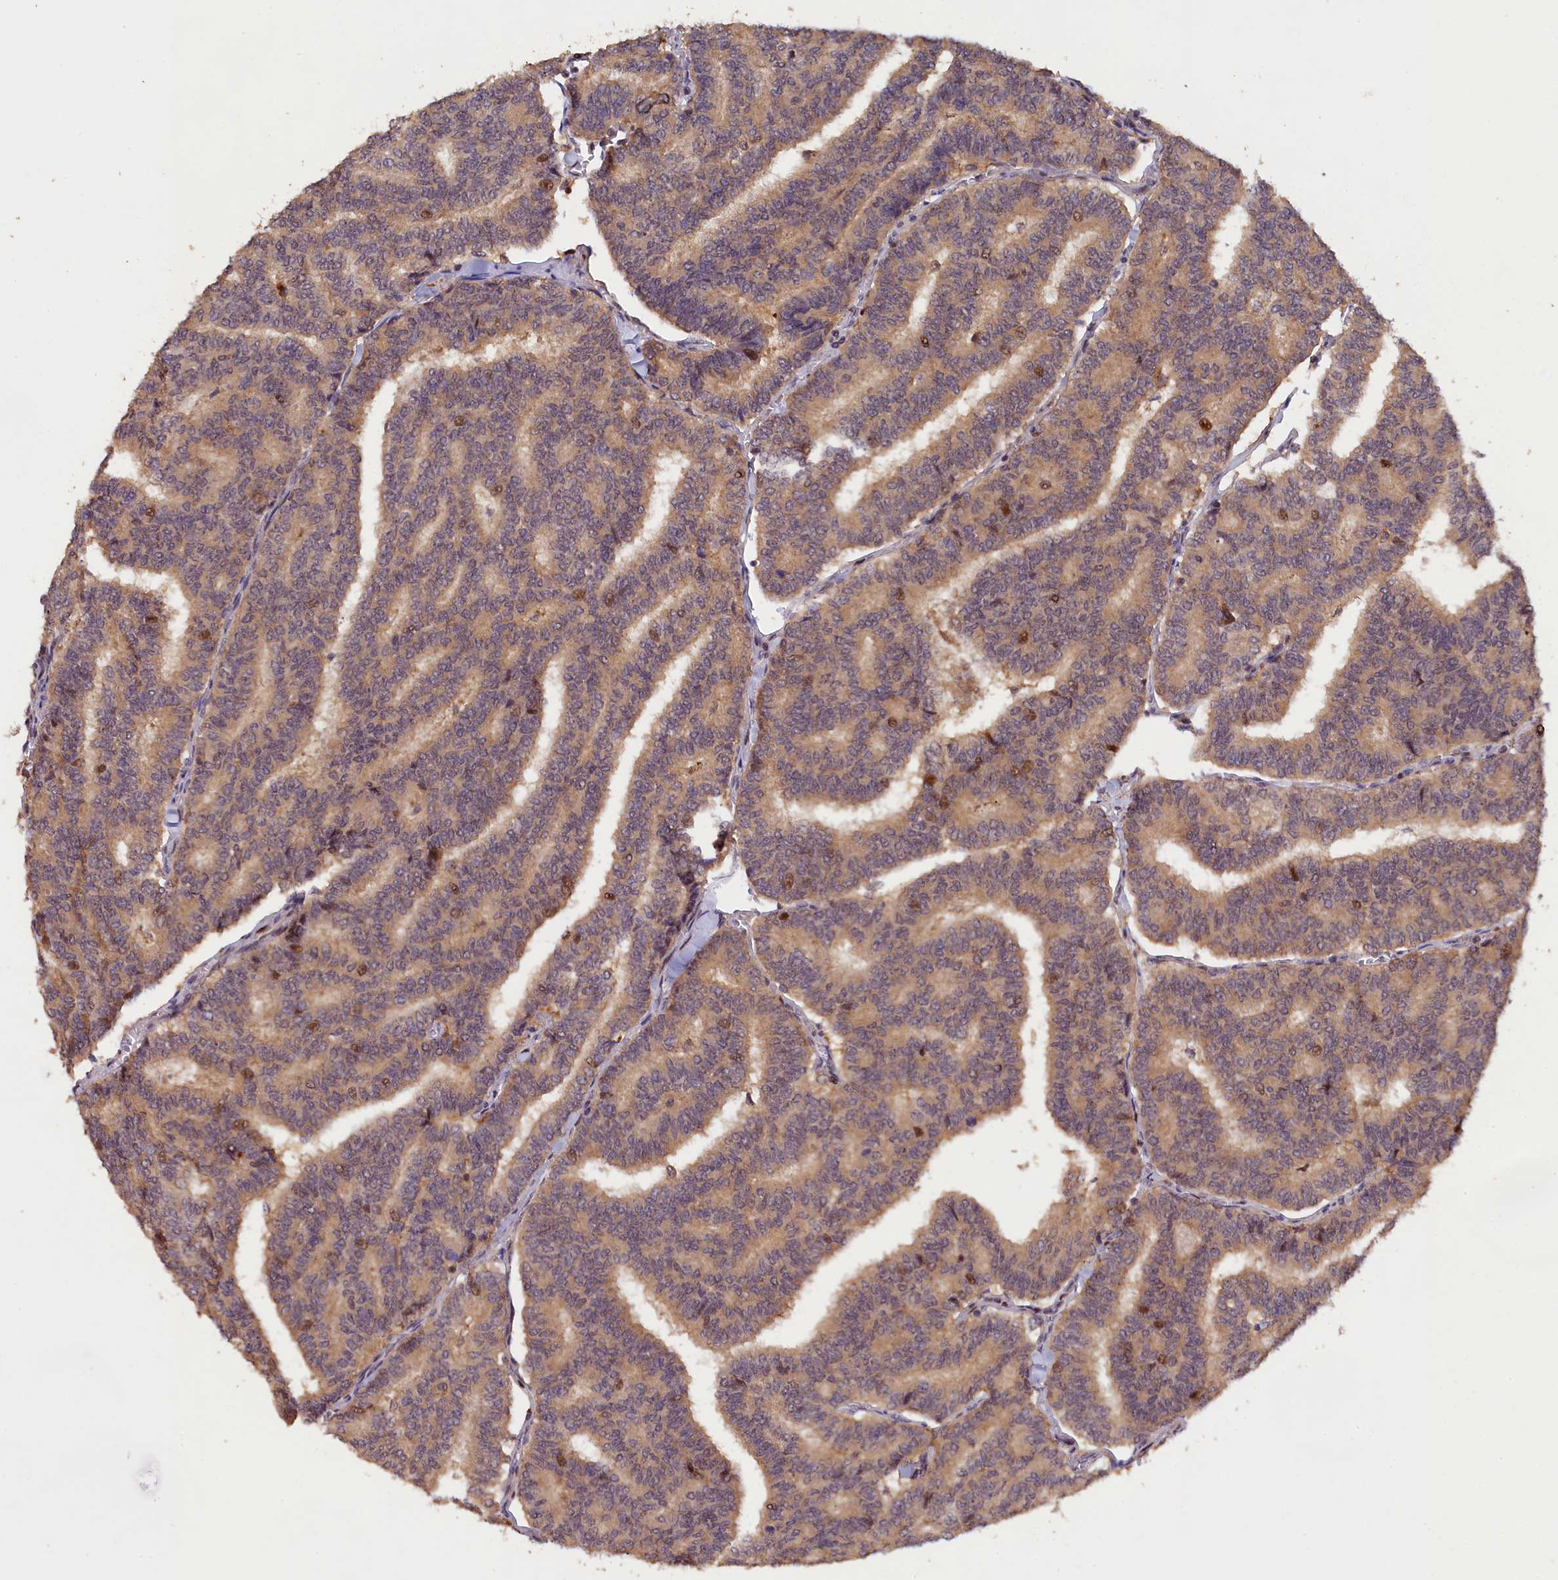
{"staining": {"intensity": "moderate", "quantity": ">75%", "location": "cytoplasmic/membranous,nuclear"}, "tissue": "thyroid cancer", "cell_type": "Tumor cells", "image_type": "cancer", "snomed": [{"axis": "morphology", "description": "Papillary adenocarcinoma, NOS"}, {"axis": "topography", "description": "Thyroid gland"}], "caption": "IHC staining of papillary adenocarcinoma (thyroid), which reveals medium levels of moderate cytoplasmic/membranous and nuclear expression in approximately >75% of tumor cells indicating moderate cytoplasmic/membranous and nuclear protein positivity. The staining was performed using DAB (3,3'-diaminobenzidine) (brown) for protein detection and nuclei were counterstained in hematoxylin (blue).", "gene": "PHAF1", "patient": {"sex": "female", "age": 35}}